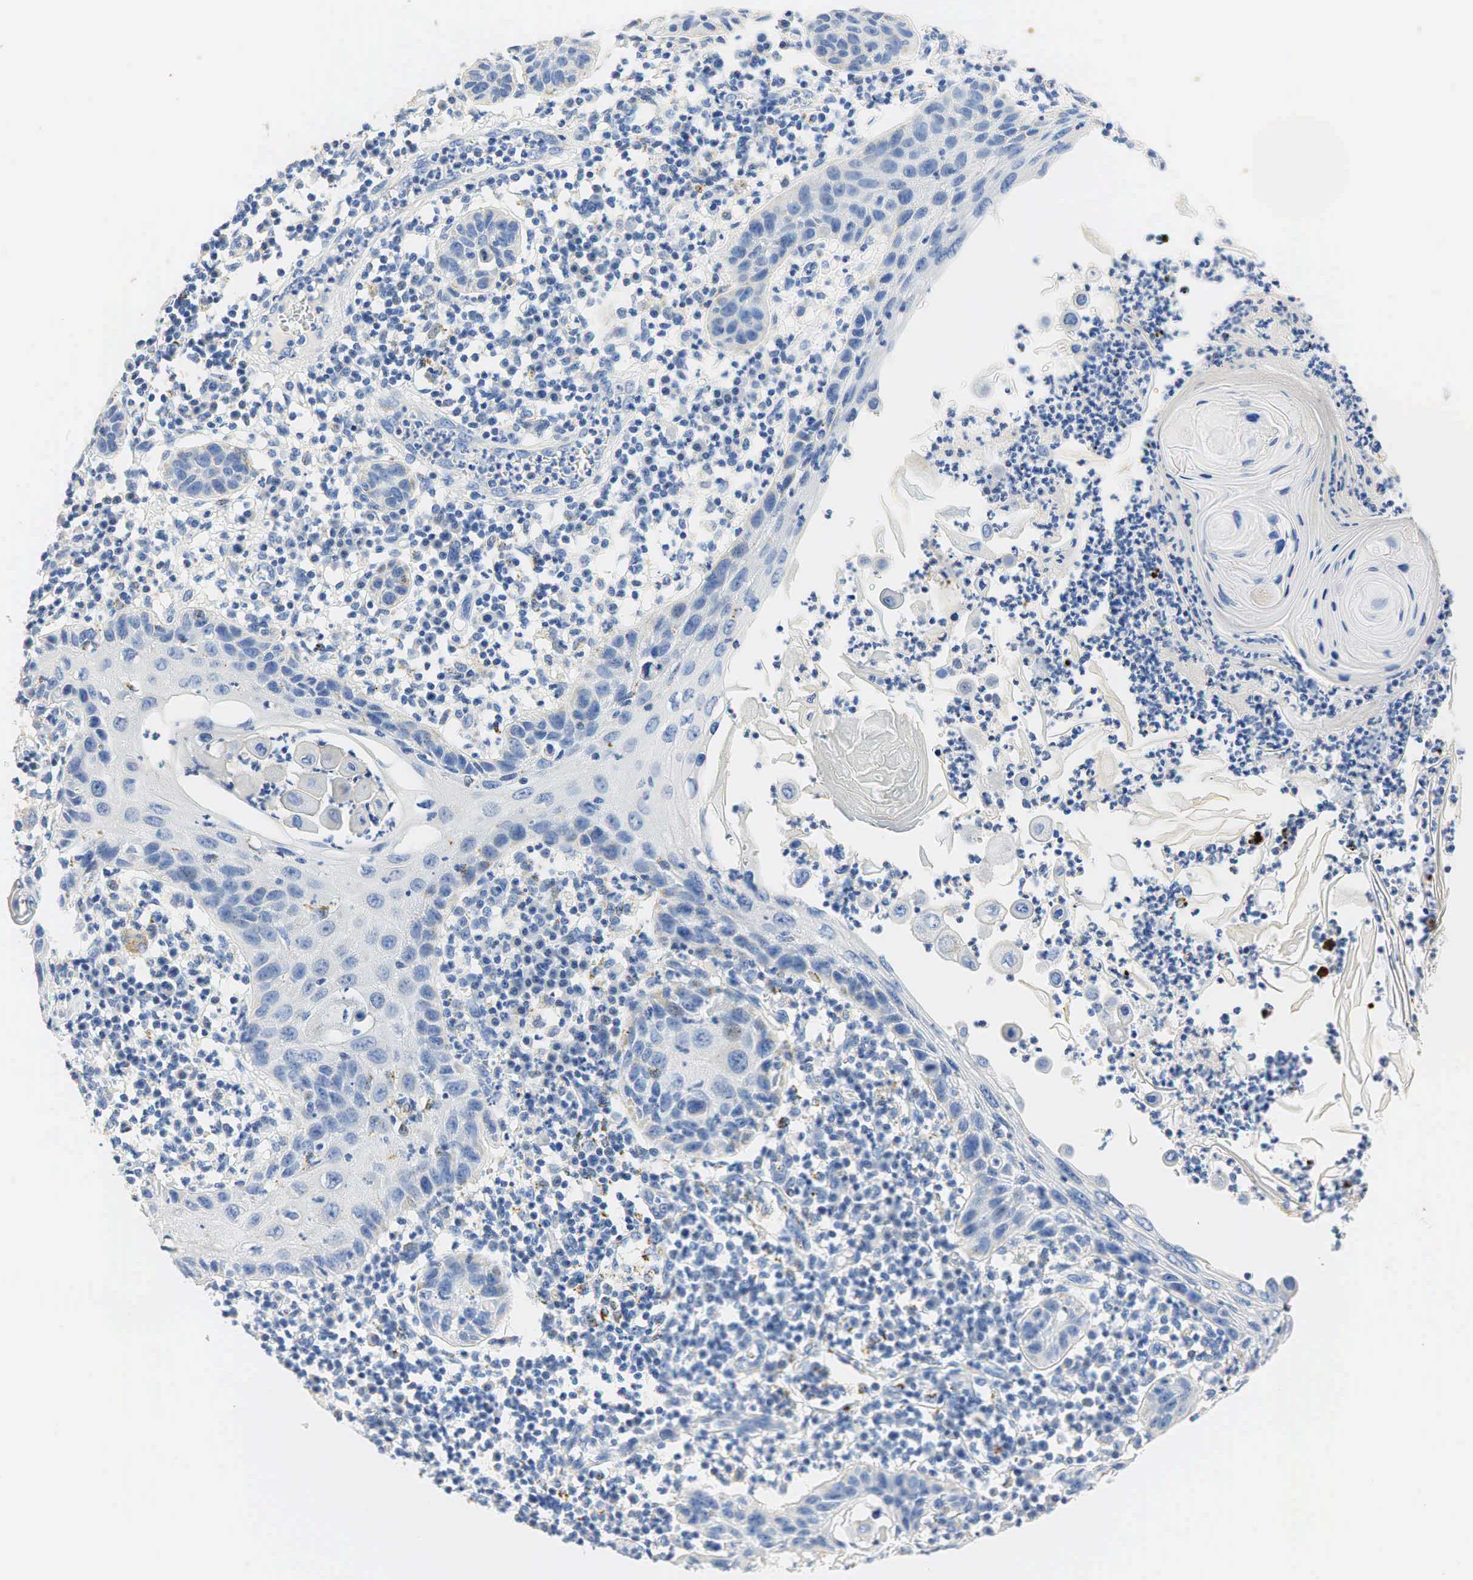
{"staining": {"intensity": "negative", "quantity": "none", "location": "none"}, "tissue": "skin cancer", "cell_type": "Tumor cells", "image_type": "cancer", "snomed": [{"axis": "morphology", "description": "Squamous cell carcinoma, NOS"}, {"axis": "topography", "description": "Skin"}], "caption": "There is no significant expression in tumor cells of skin cancer.", "gene": "SYP", "patient": {"sex": "female", "age": 74}}